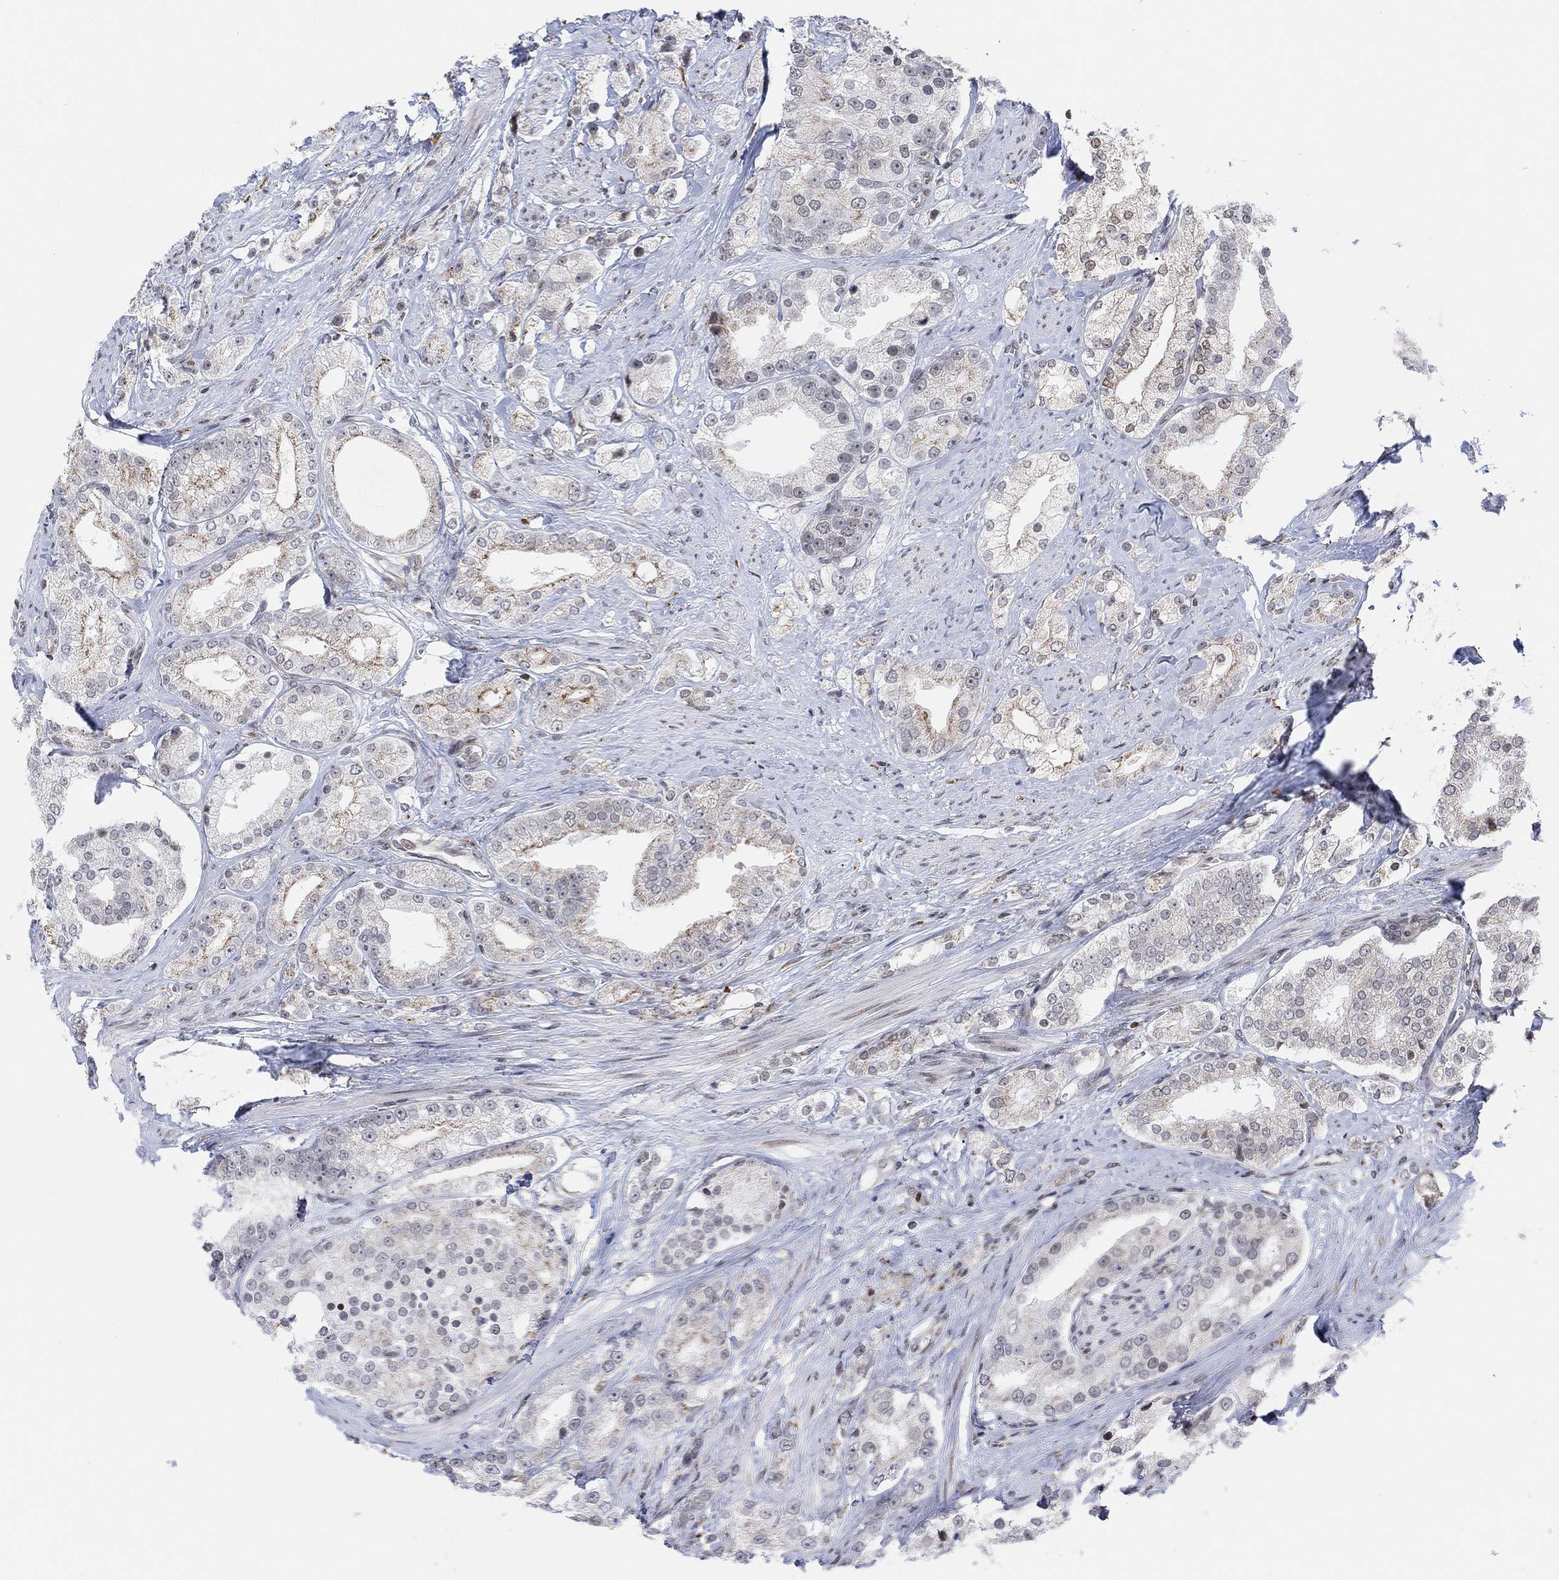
{"staining": {"intensity": "moderate", "quantity": "<25%", "location": "cytoplasmic/membranous"}, "tissue": "prostate cancer", "cell_type": "Tumor cells", "image_type": "cancer", "snomed": [{"axis": "morphology", "description": "Adenocarcinoma, NOS"}, {"axis": "topography", "description": "Prostate and seminal vesicle, NOS"}, {"axis": "topography", "description": "Prostate"}], "caption": "The immunohistochemical stain highlights moderate cytoplasmic/membranous expression in tumor cells of adenocarcinoma (prostate) tissue. Using DAB (brown) and hematoxylin (blue) stains, captured at high magnification using brightfield microscopy.", "gene": "ABHD14A", "patient": {"sex": "male", "age": 67}}